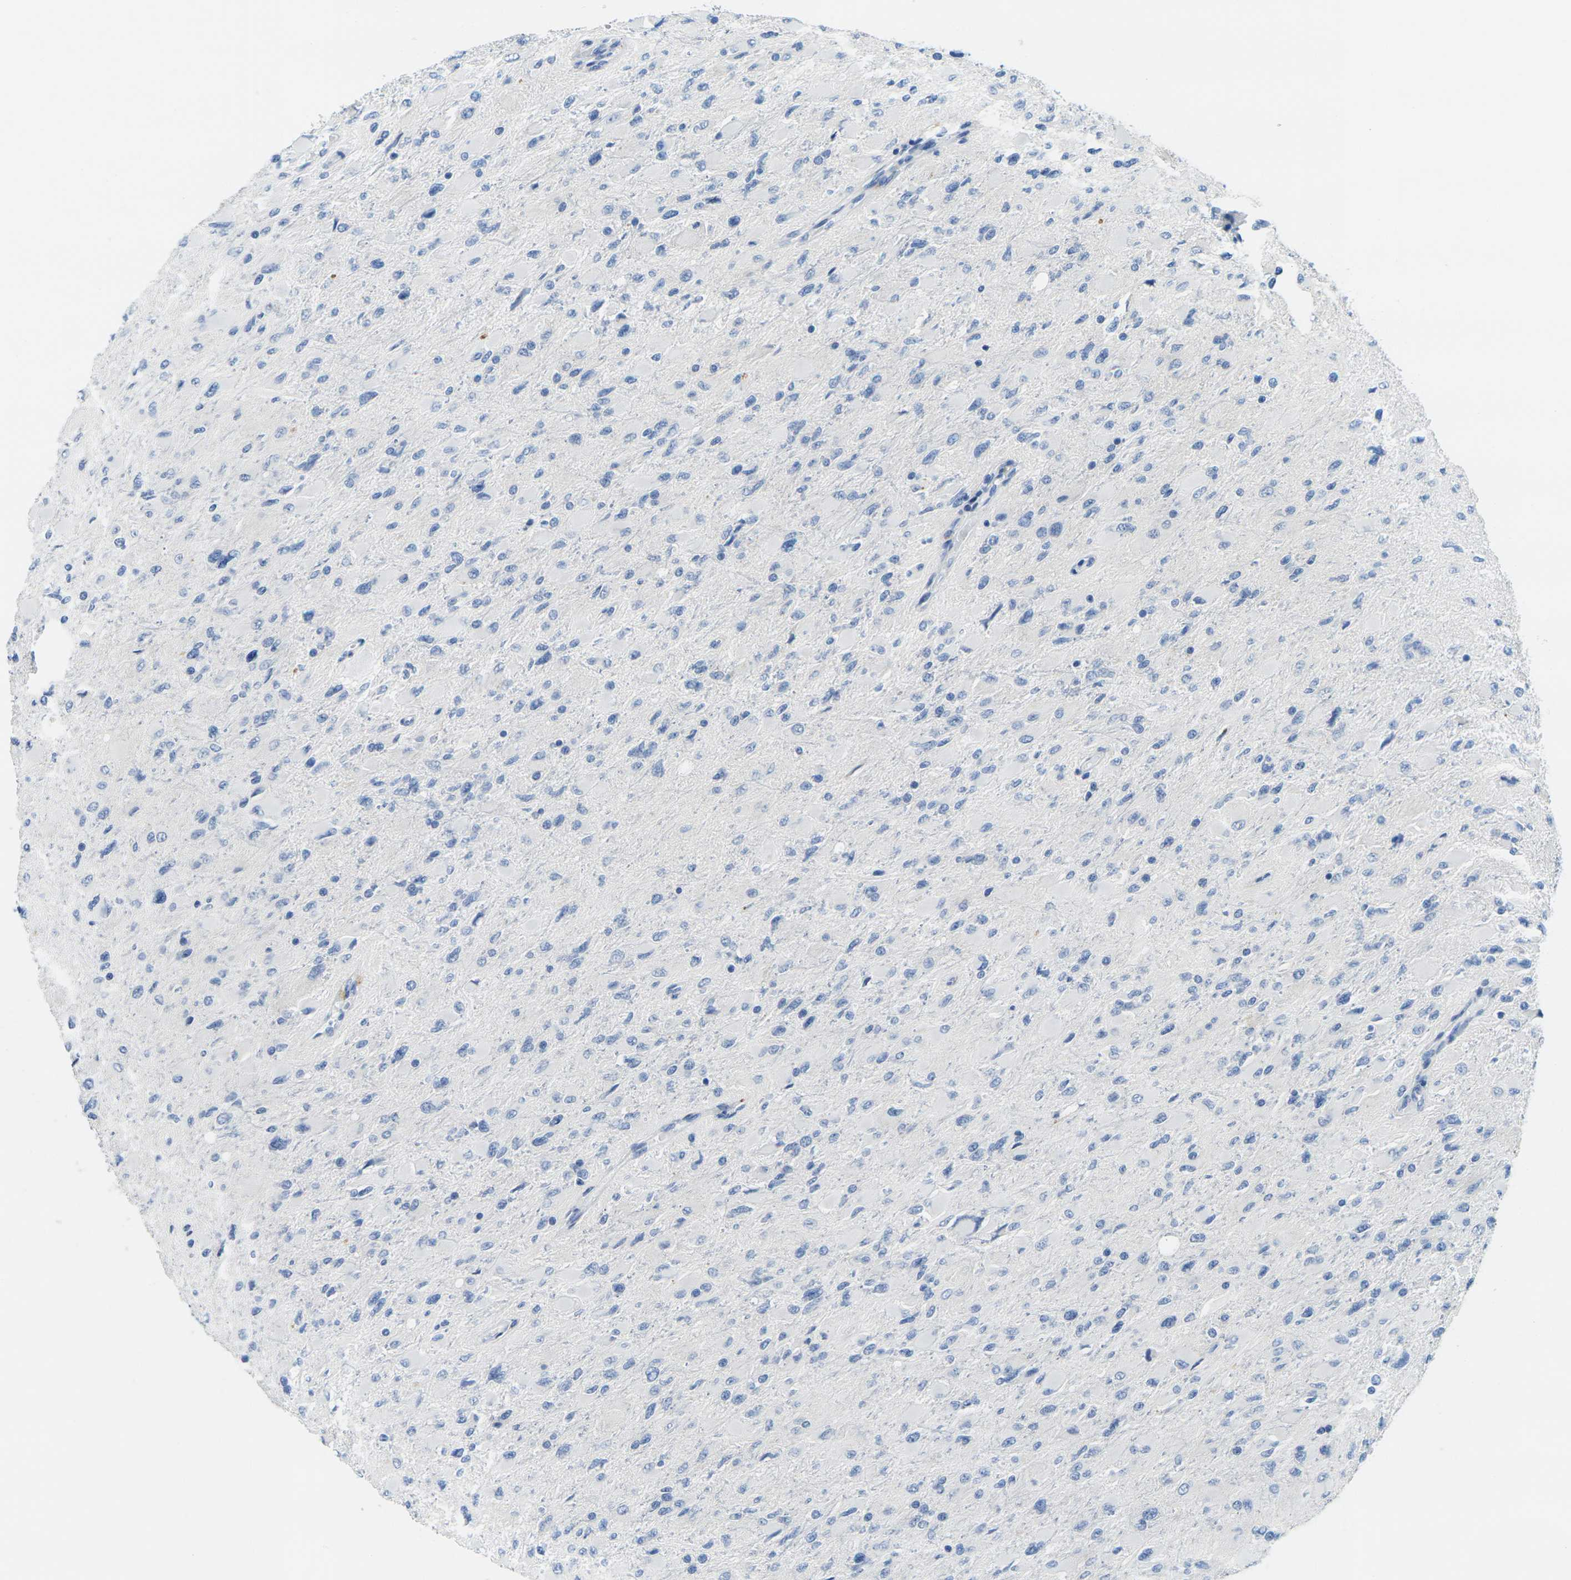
{"staining": {"intensity": "negative", "quantity": "none", "location": "none"}, "tissue": "glioma", "cell_type": "Tumor cells", "image_type": "cancer", "snomed": [{"axis": "morphology", "description": "Glioma, malignant, High grade"}, {"axis": "topography", "description": "Cerebral cortex"}], "caption": "A photomicrograph of human glioma is negative for staining in tumor cells.", "gene": "FAM3D", "patient": {"sex": "female", "age": 36}}